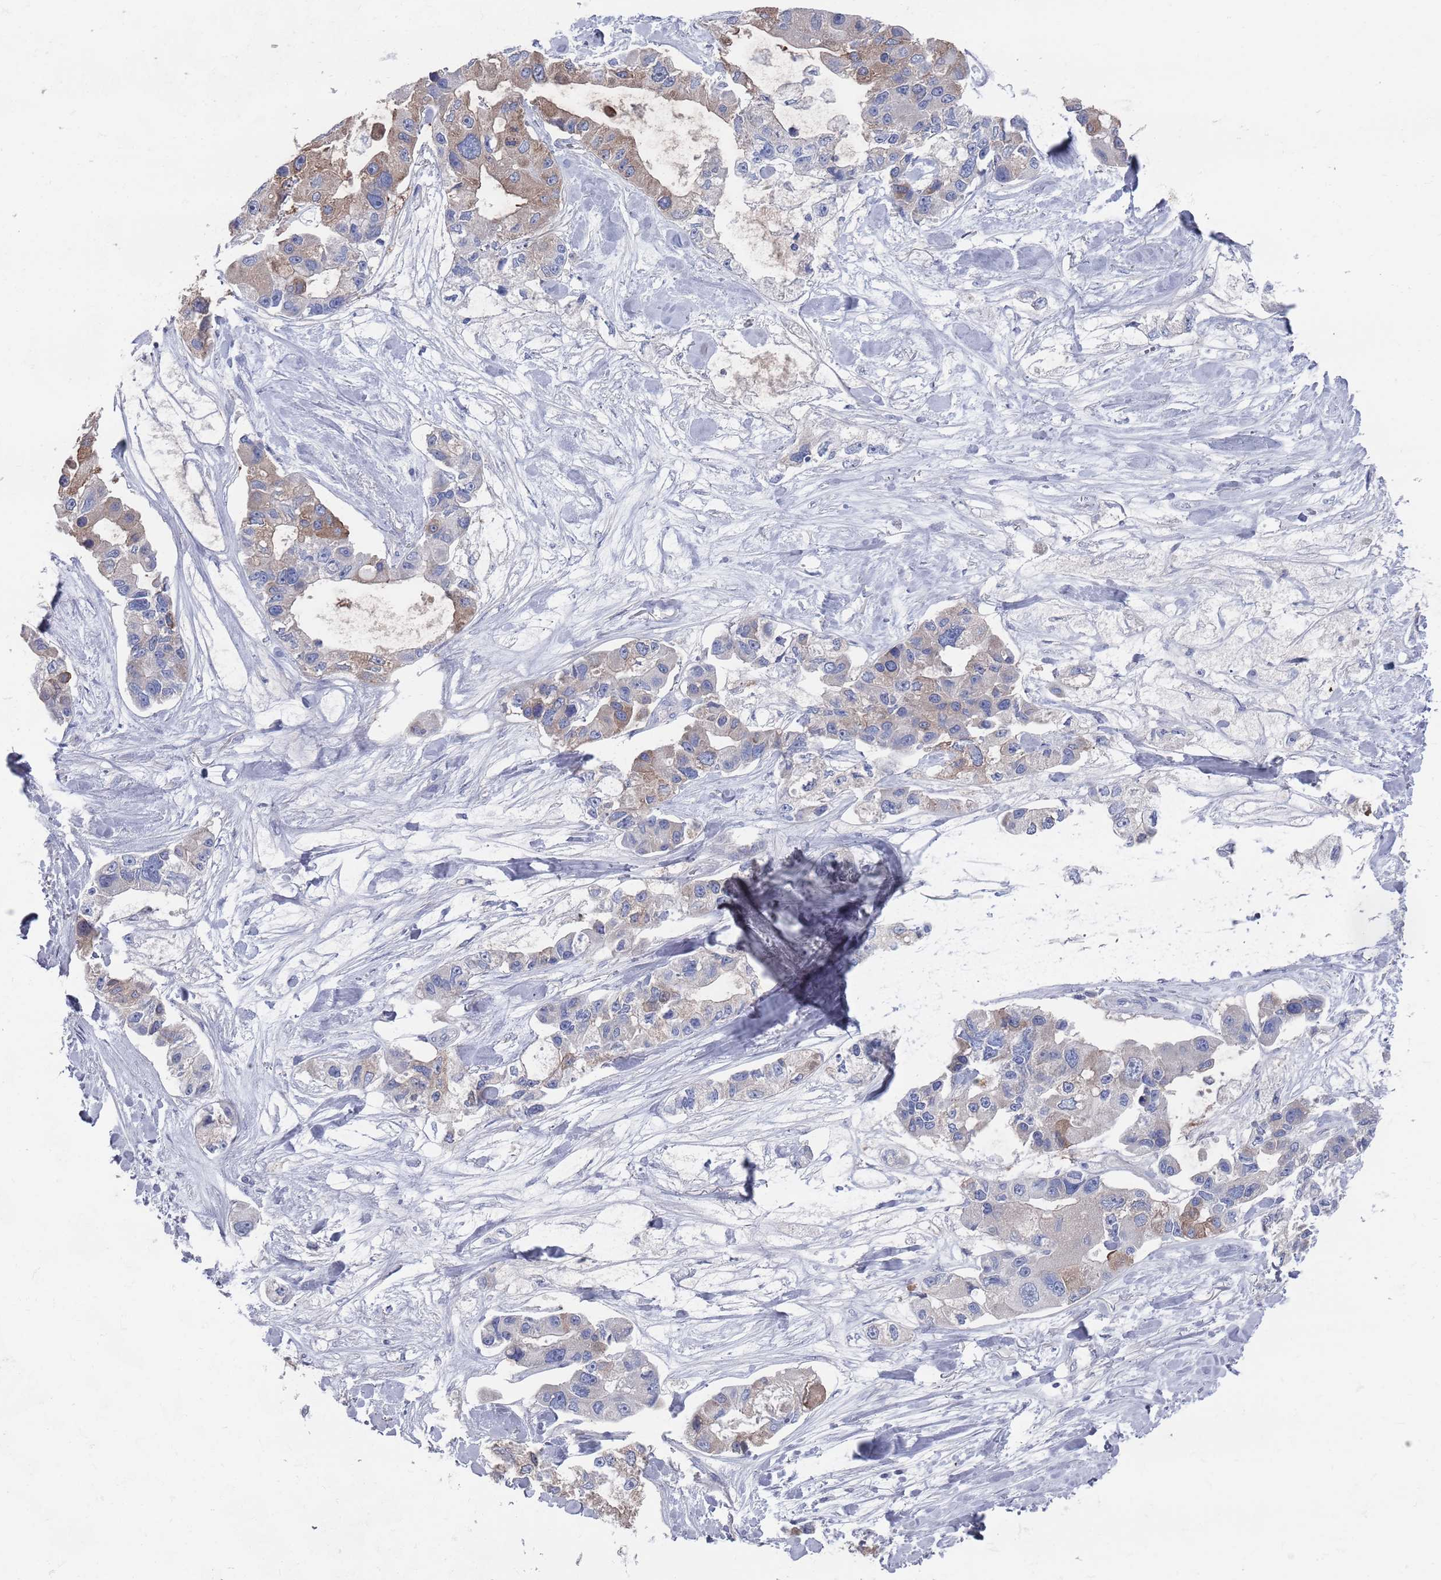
{"staining": {"intensity": "weak", "quantity": "<25%", "location": "cytoplasmic/membranous"}, "tissue": "lung cancer", "cell_type": "Tumor cells", "image_type": "cancer", "snomed": [{"axis": "morphology", "description": "Adenocarcinoma, NOS"}, {"axis": "topography", "description": "Lung"}], "caption": "DAB (3,3'-diaminobenzidine) immunohistochemical staining of lung cancer displays no significant positivity in tumor cells.", "gene": "TMCO3", "patient": {"sex": "female", "age": 54}}